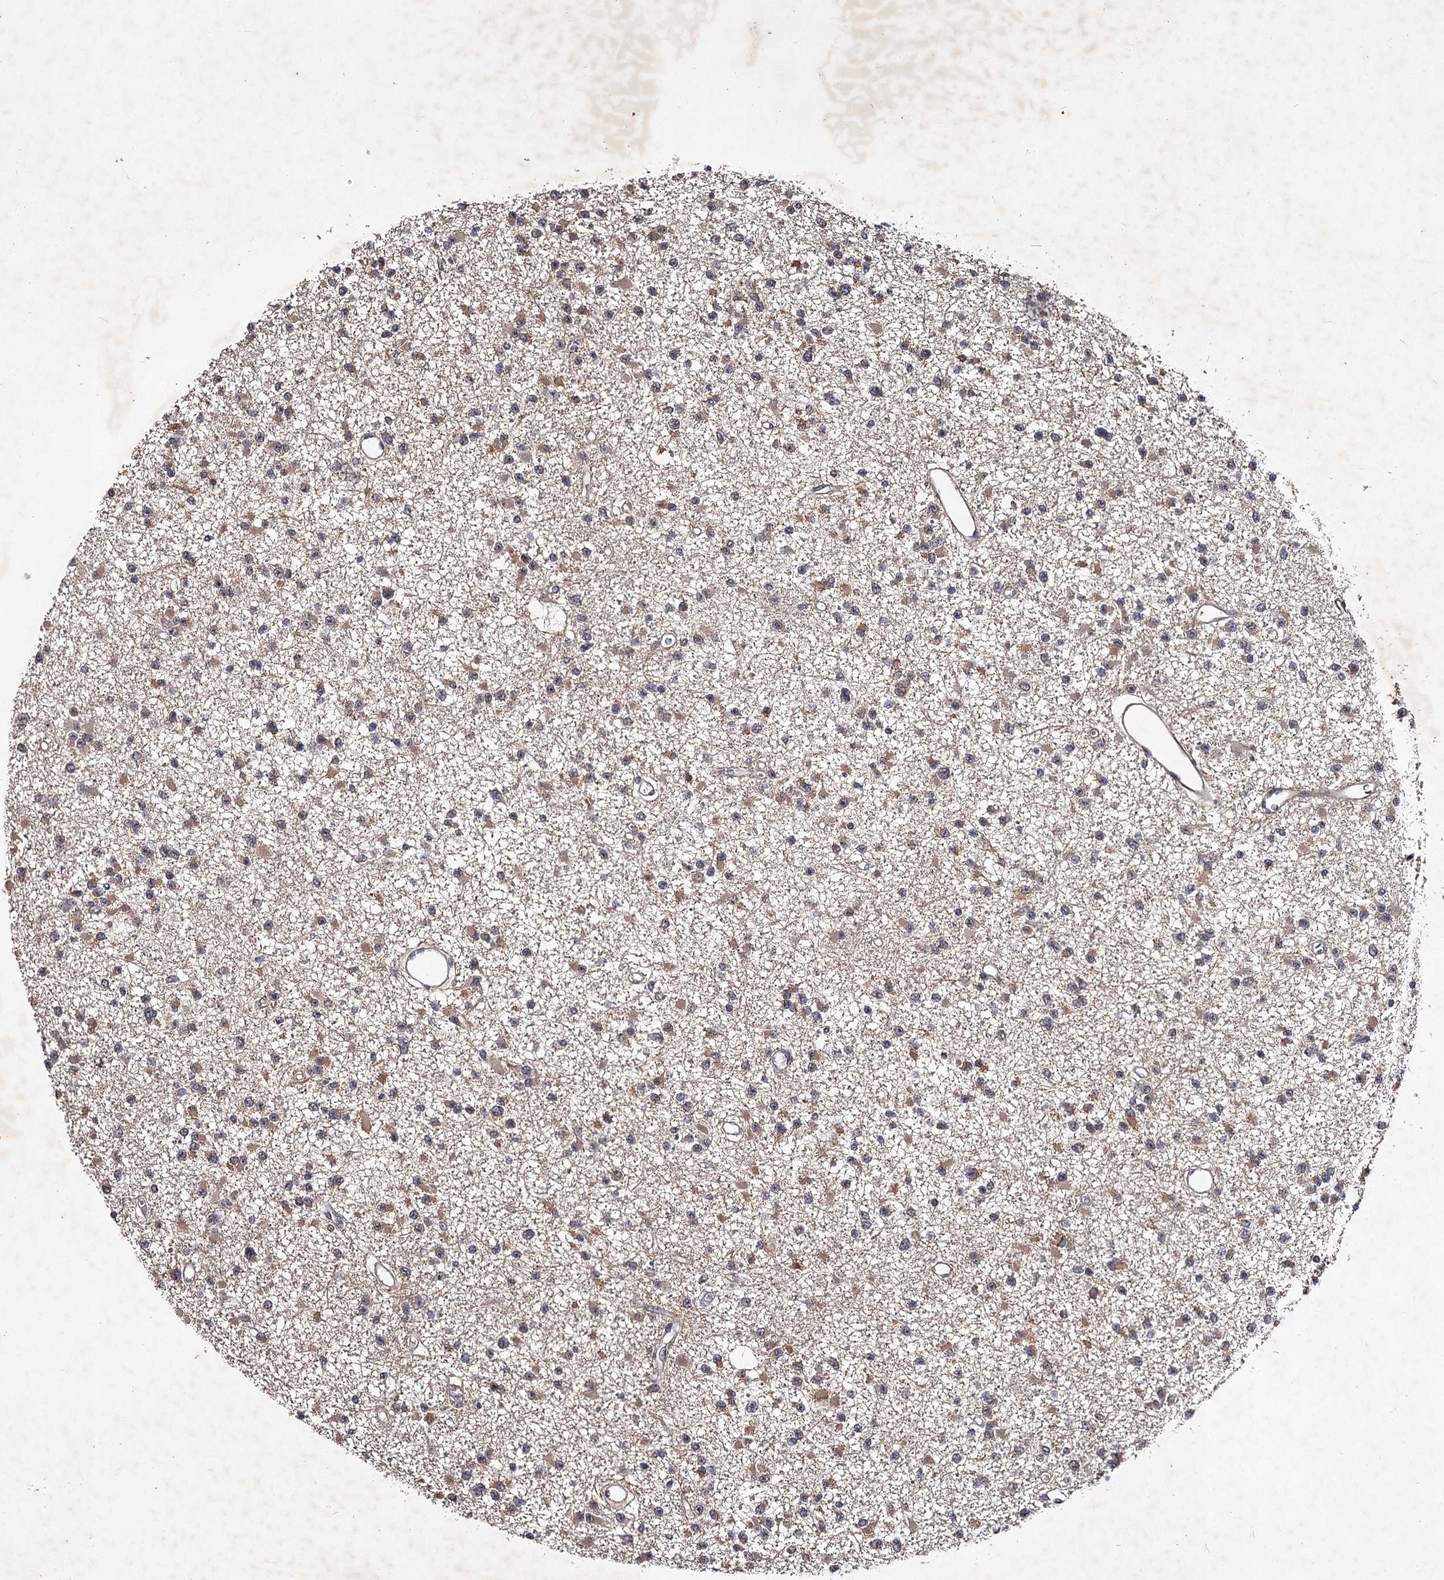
{"staining": {"intensity": "weak", "quantity": "25%-75%", "location": "cytoplasmic/membranous"}, "tissue": "glioma", "cell_type": "Tumor cells", "image_type": "cancer", "snomed": [{"axis": "morphology", "description": "Glioma, malignant, Low grade"}, {"axis": "topography", "description": "Brain"}], "caption": "IHC of glioma shows low levels of weak cytoplasmic/membranous staining in about 25%-75% of tumor cells.", "gene": "RNF44", "patient": {"sex": "female", "age": 22}}